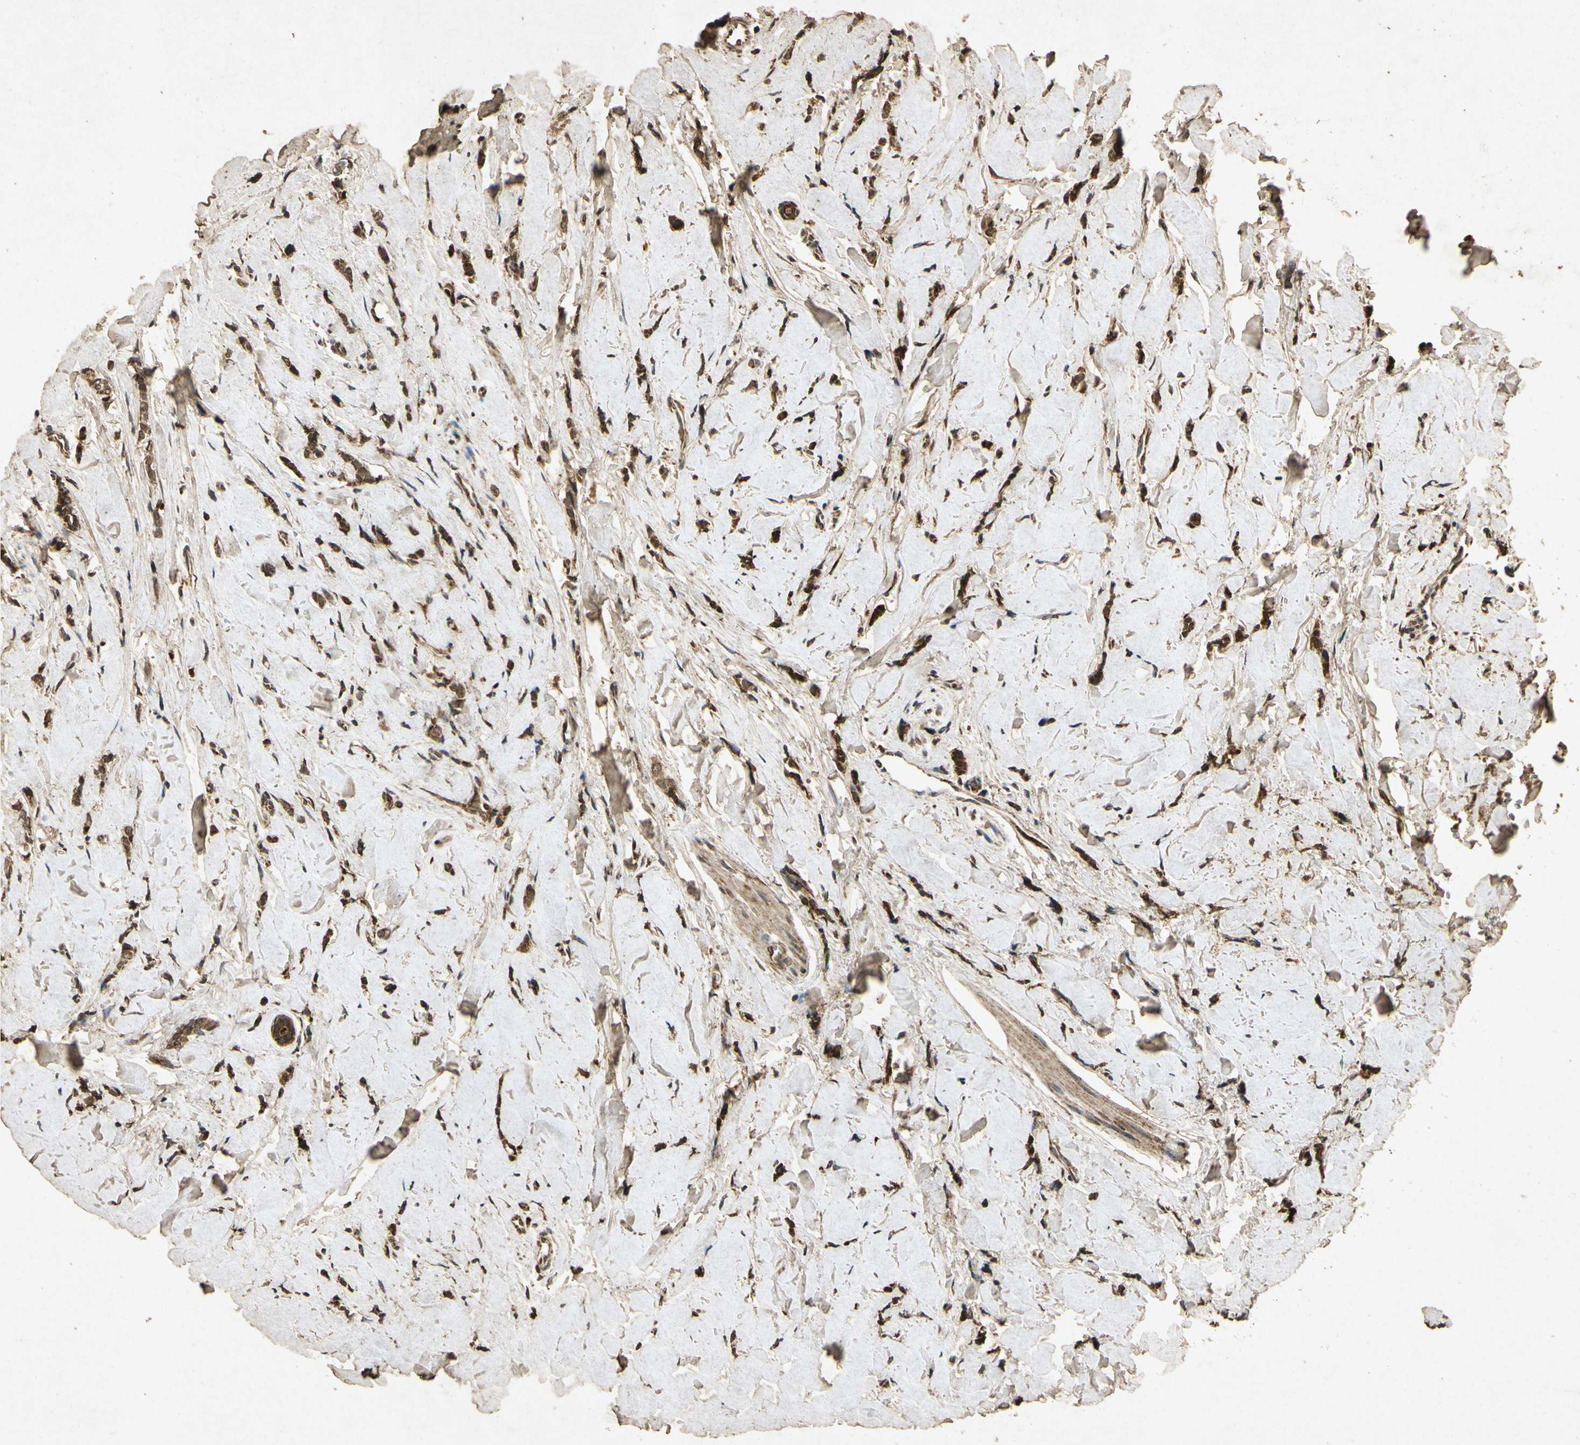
{"staining": {"intensity": "moderate", "quantity": ">75%", "location": "cytoplasmic/membranous"}, "tissue": "breast cancer", "cell_type": "Tumor cells", "image_type": "cancer", "snomed": [{"axis": "morphology", "description": "Lobular carcinoma"}, {"axis": "topography", "description": "Skin"}, {"axis": "topography", "description": "Breast"}], "caption": "Breast cancer tissue shows moderate cytoplasmic/membranous staining in approximately >75% of tumor cells, visualized by immunohistochemistry.", "gene": "PRDX3", "patient": {"sex": "female", "age": 46}}